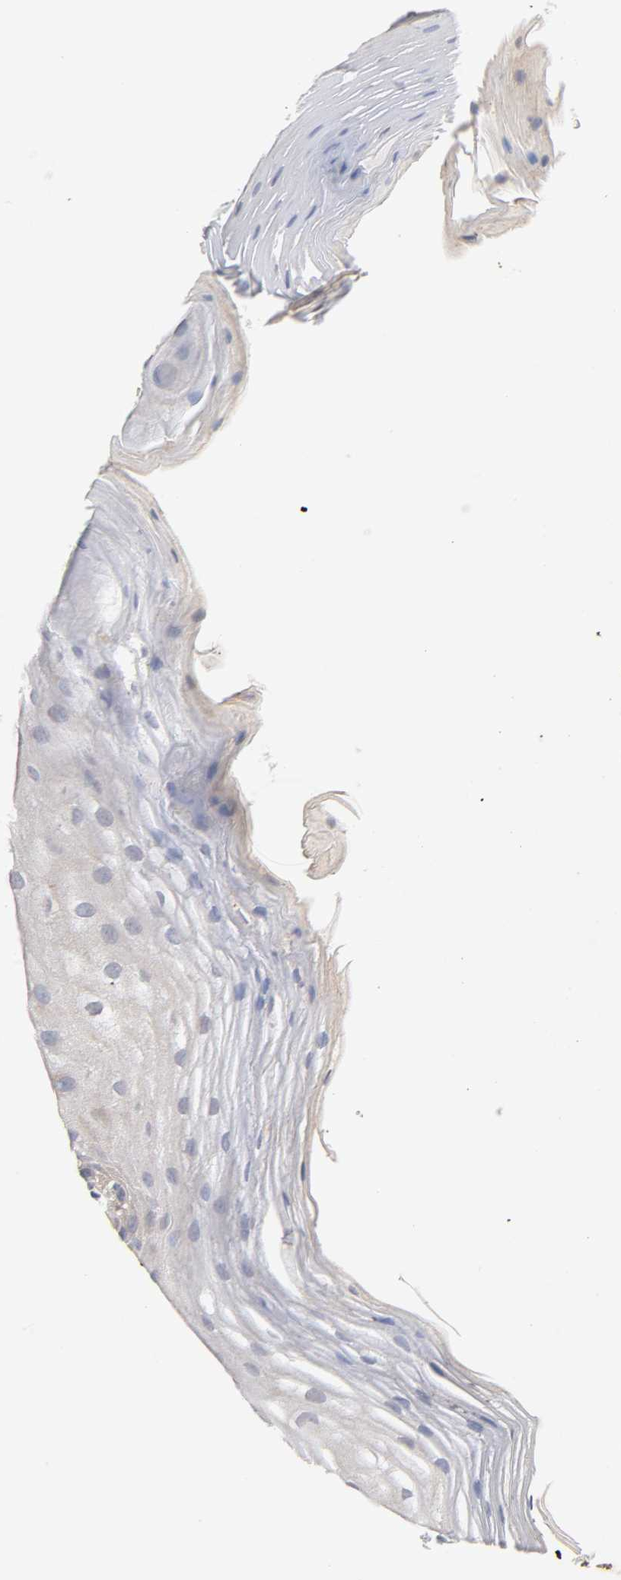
{"staining": {"intensity": "weak", "quantity": "<25%", "location": "cytoplasmic/membranous"}, "tissue": "oral mucosa", "cell_type": "Squamous epithelial cells", "image_type": "normal", "snomed": [{"axis": "morphology", "description": "Normal tissue, NOS"}, {"axis": "morphology", "description": "Squamous cell carcinoma, NOS"}, {"axis": "topography", "description": "Skeletal muscle"}, {"axis": "topography", "description": "Oral tissue"}, {"axis": "topography", "description": "Head-Neck"}], "caption": "IHC micrograph of benign oral mucosa stained for a protein (brown), which reveals no expression in squamous epithelial cells.", "gene": "CXADR", "patient": {"sex": "male", "age": 71}}